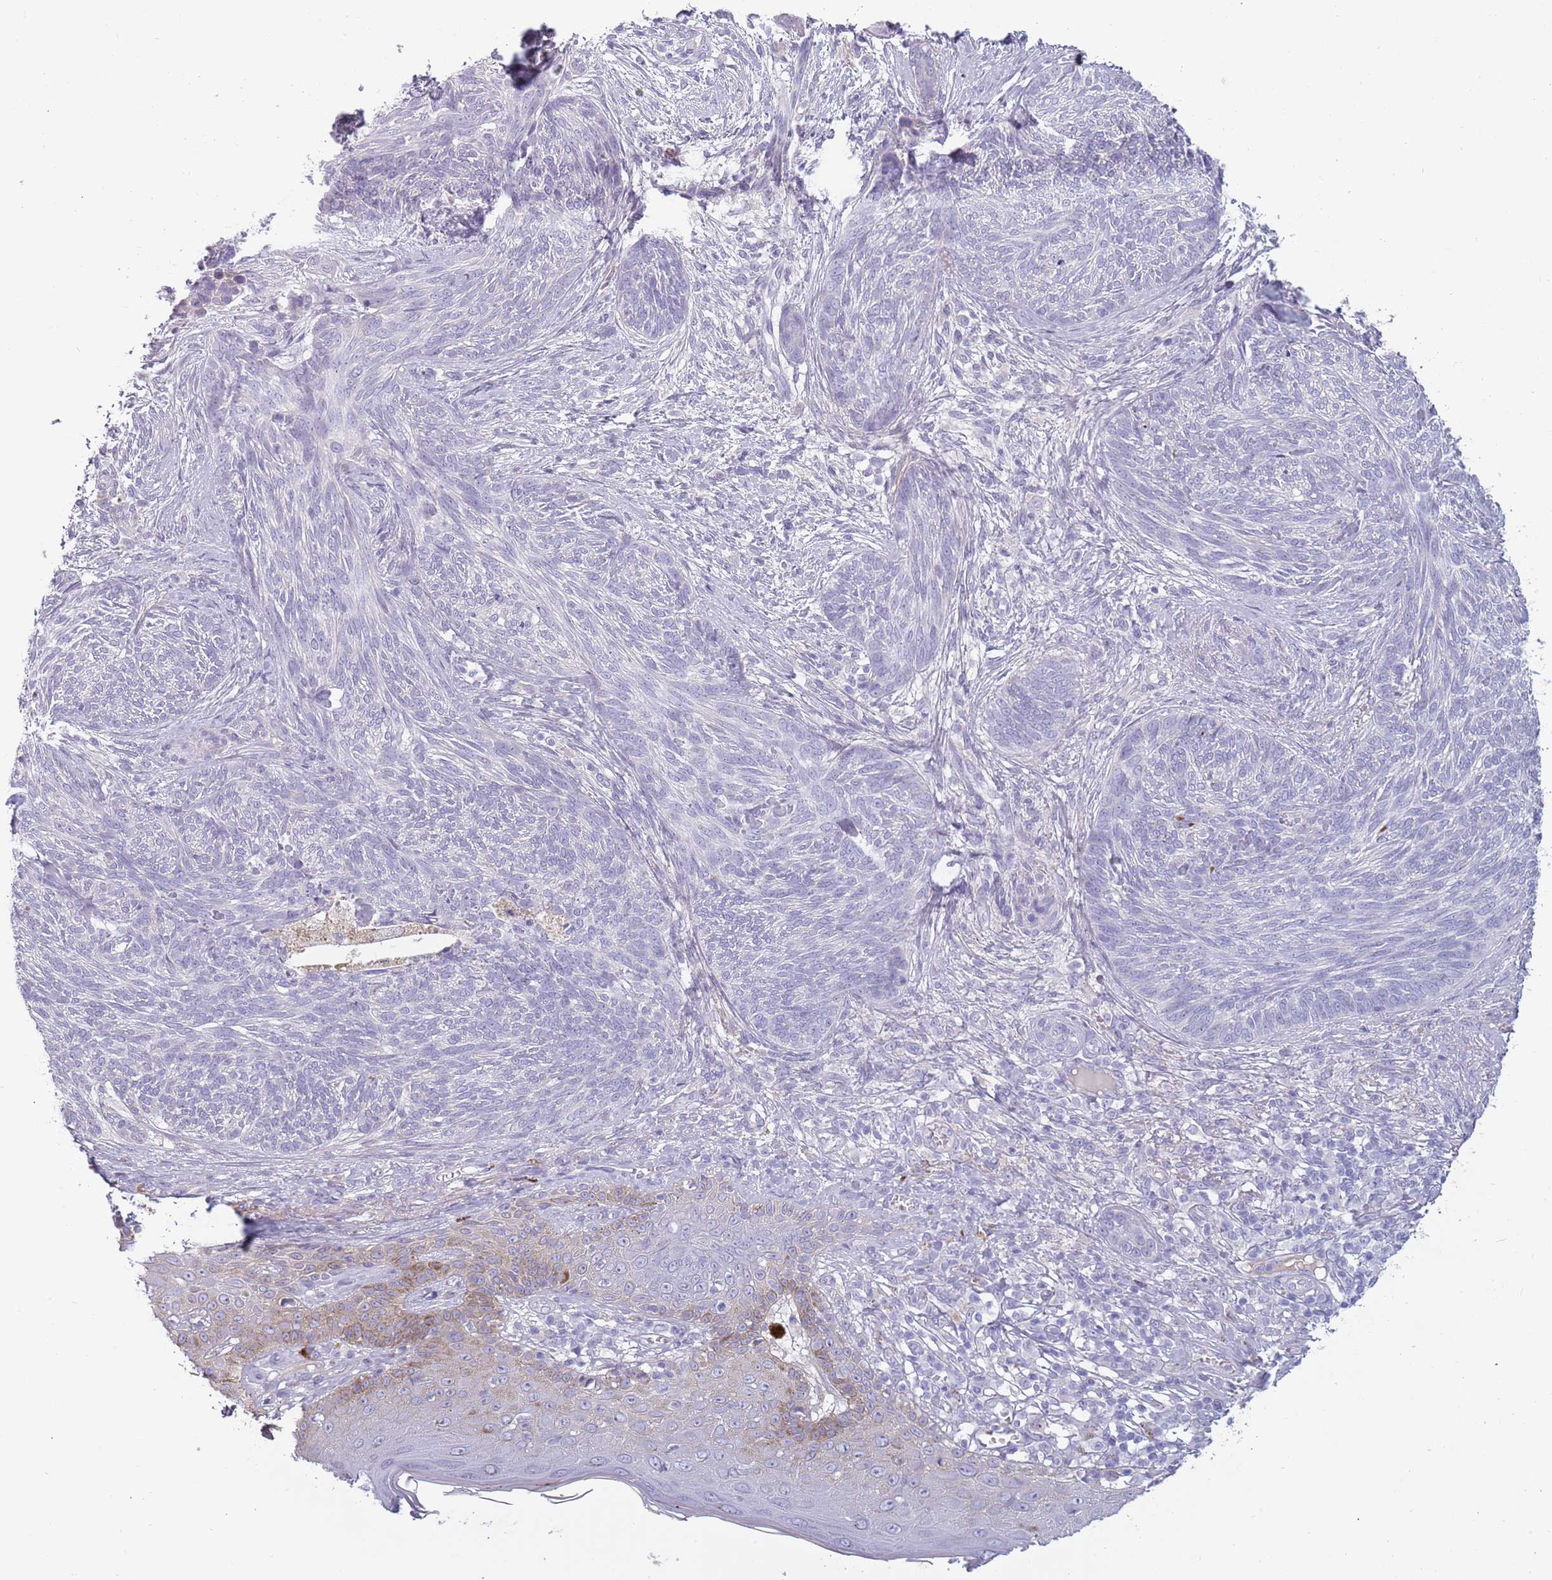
{"staining": {"intensity": "negative", "quantity": "none", "location": "none"}, "tissue": "skin cancer", "cell_type": "Tumor cells", "image_type": "cancer", "snomed": [{"axis": "morphology", "description": "Basal cell carcinoma"}, {"axis": "topography", "description": "Skin"}], "caption": "A micrograph of human skin basal cell carcinoma is negative for staining in tumor cells. (Brightfield microscopy of DAB immunohistochemistry at high magnification).", "gene": "TNFRSF6B", "patient": {"sex": "male", "age": 73}}